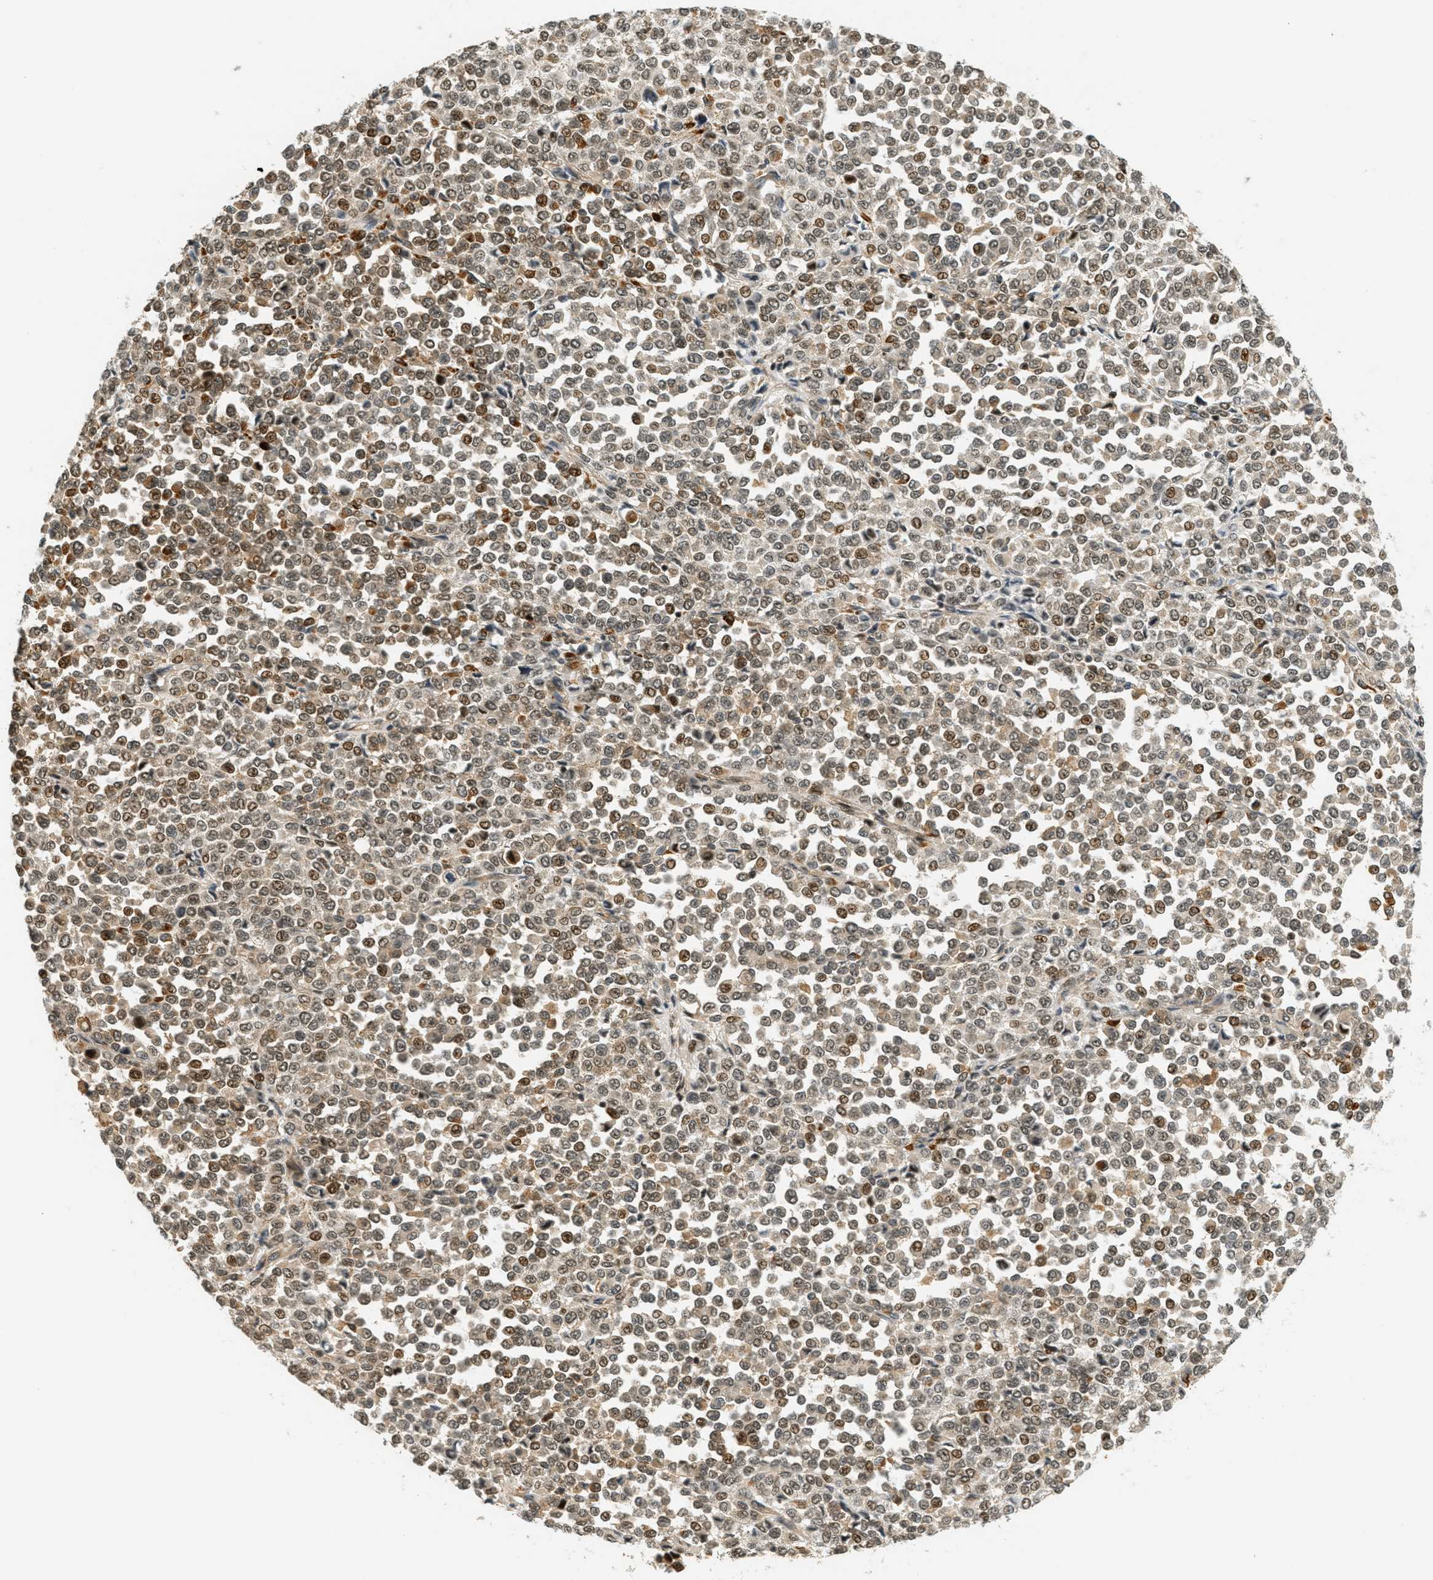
{"staining": {"intensity": "moderate", "quantity": ">75%", "location": "nuclear"}, "tissue": "melanoma", "cell_type": "Tumor cells", "image_type": "cancer", "snomed": [{"axis": "morphology", "description": "Malignant melanoma, Metastatic site"}, {"axis": "topography", "description": "Pancreas"}], "caption": "Immunohistochemistry (DAB (3,3'-diaminobenzidine)) staining of human malignant melanoma (metastatic site) exhibits moderate nuclear protein positivity in about >75% of tumor cells.", "gene": "FOXM1", "patient": {"sex": "female", "age": 30}}